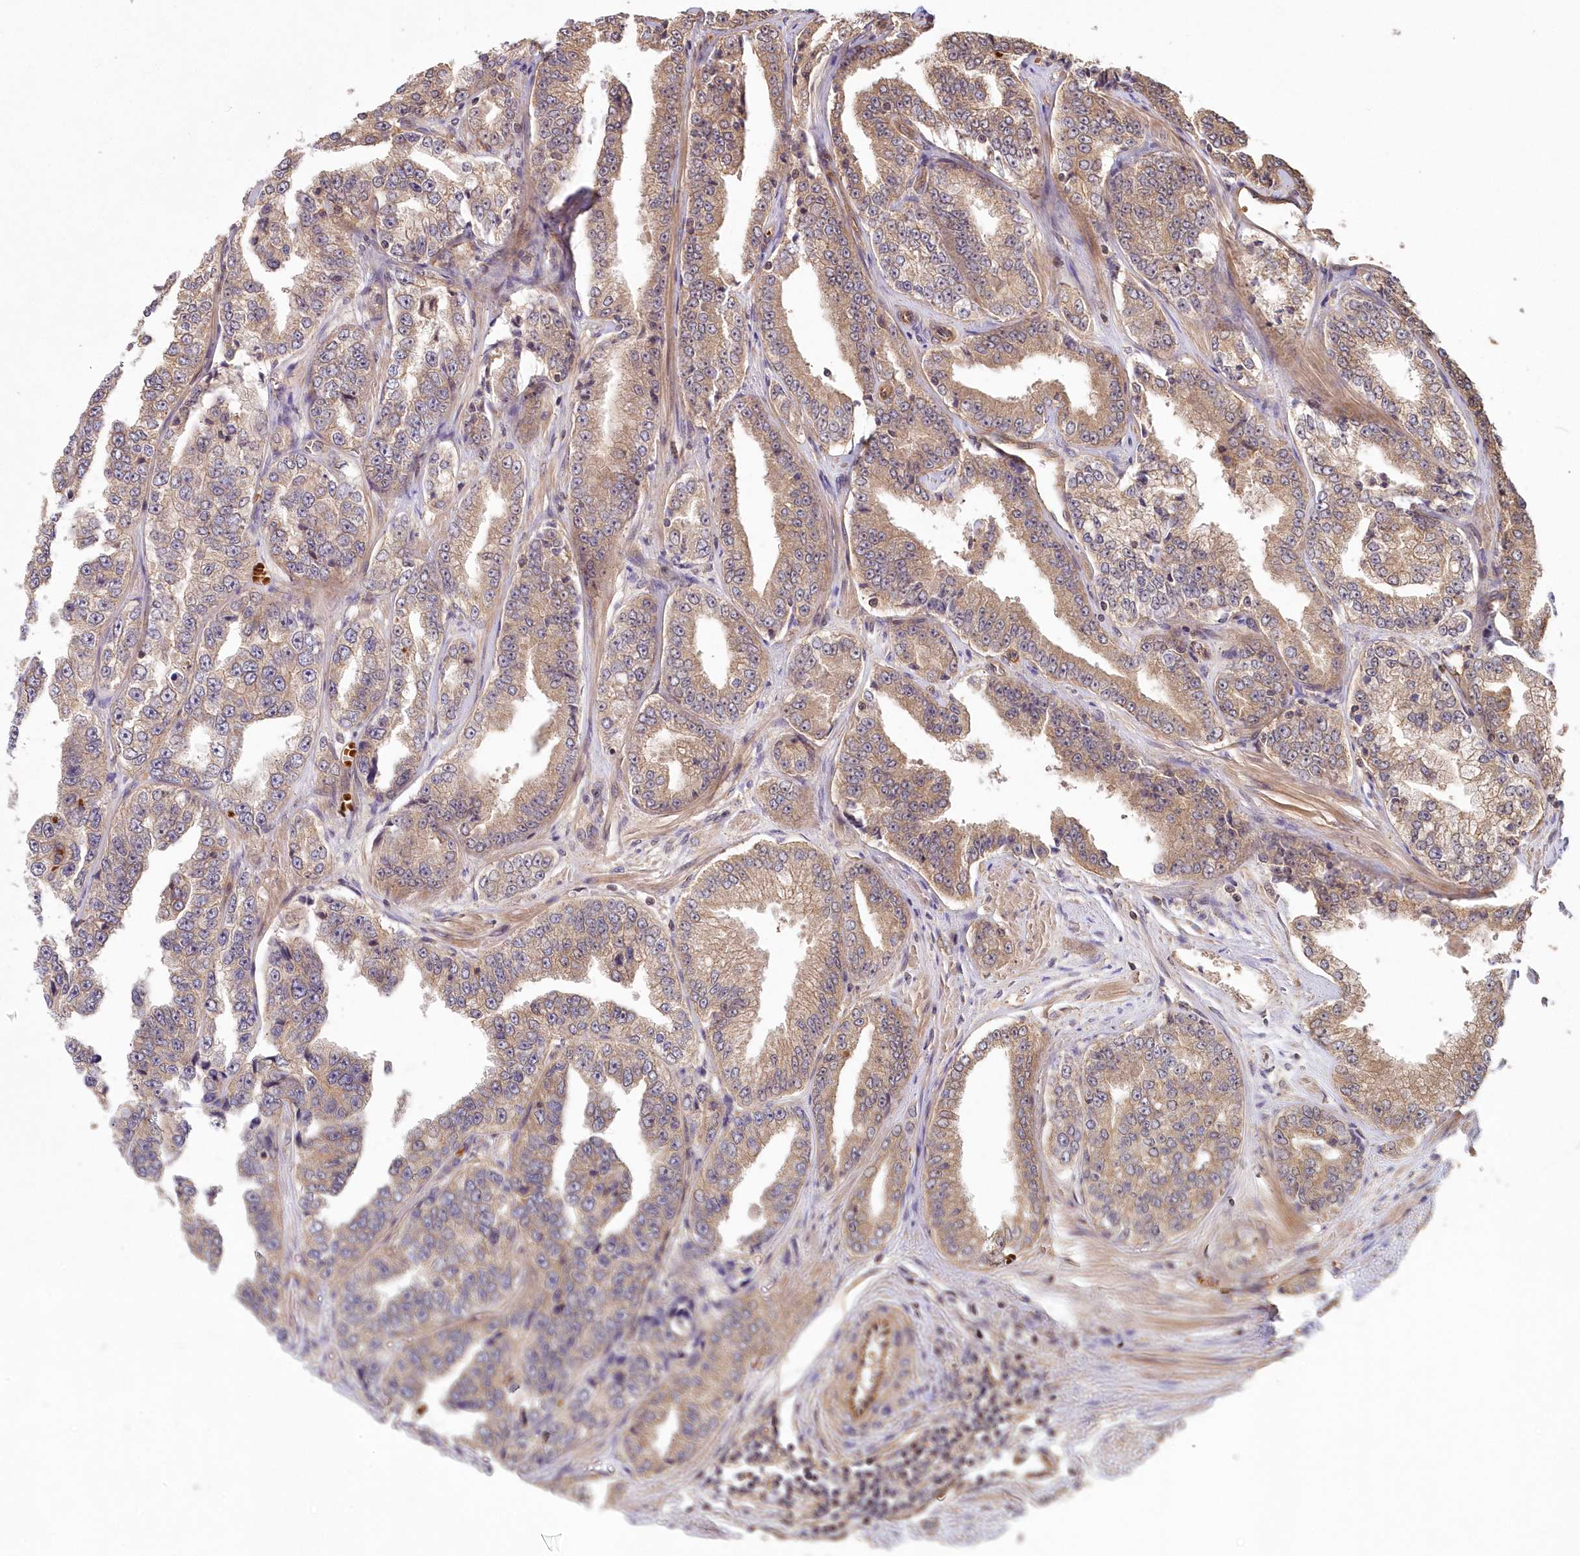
{"staining": {"intensity": "moderate", "quantity": ">75%", "location": "cytoplasmic/membranous"}, "tissue": "prostate cancer", "cell_type": "Tumor cells", "image_type": "cancer", "snomed": [{"axis": "morphology", "description": "Adenocarcinoma, High grade"}, {"axis": "topography", "description": "Prostate"}], "caption": "Prostate adenocarcinoma (high-grade) stained with DAB immunohistochemistry (IHC) shows medium levels of moderate cytoplasmic/membranous positivity in about >75% of tumor cells.", "gene": "HYCC2", "patient": {"sex": "male", "age": 71}}